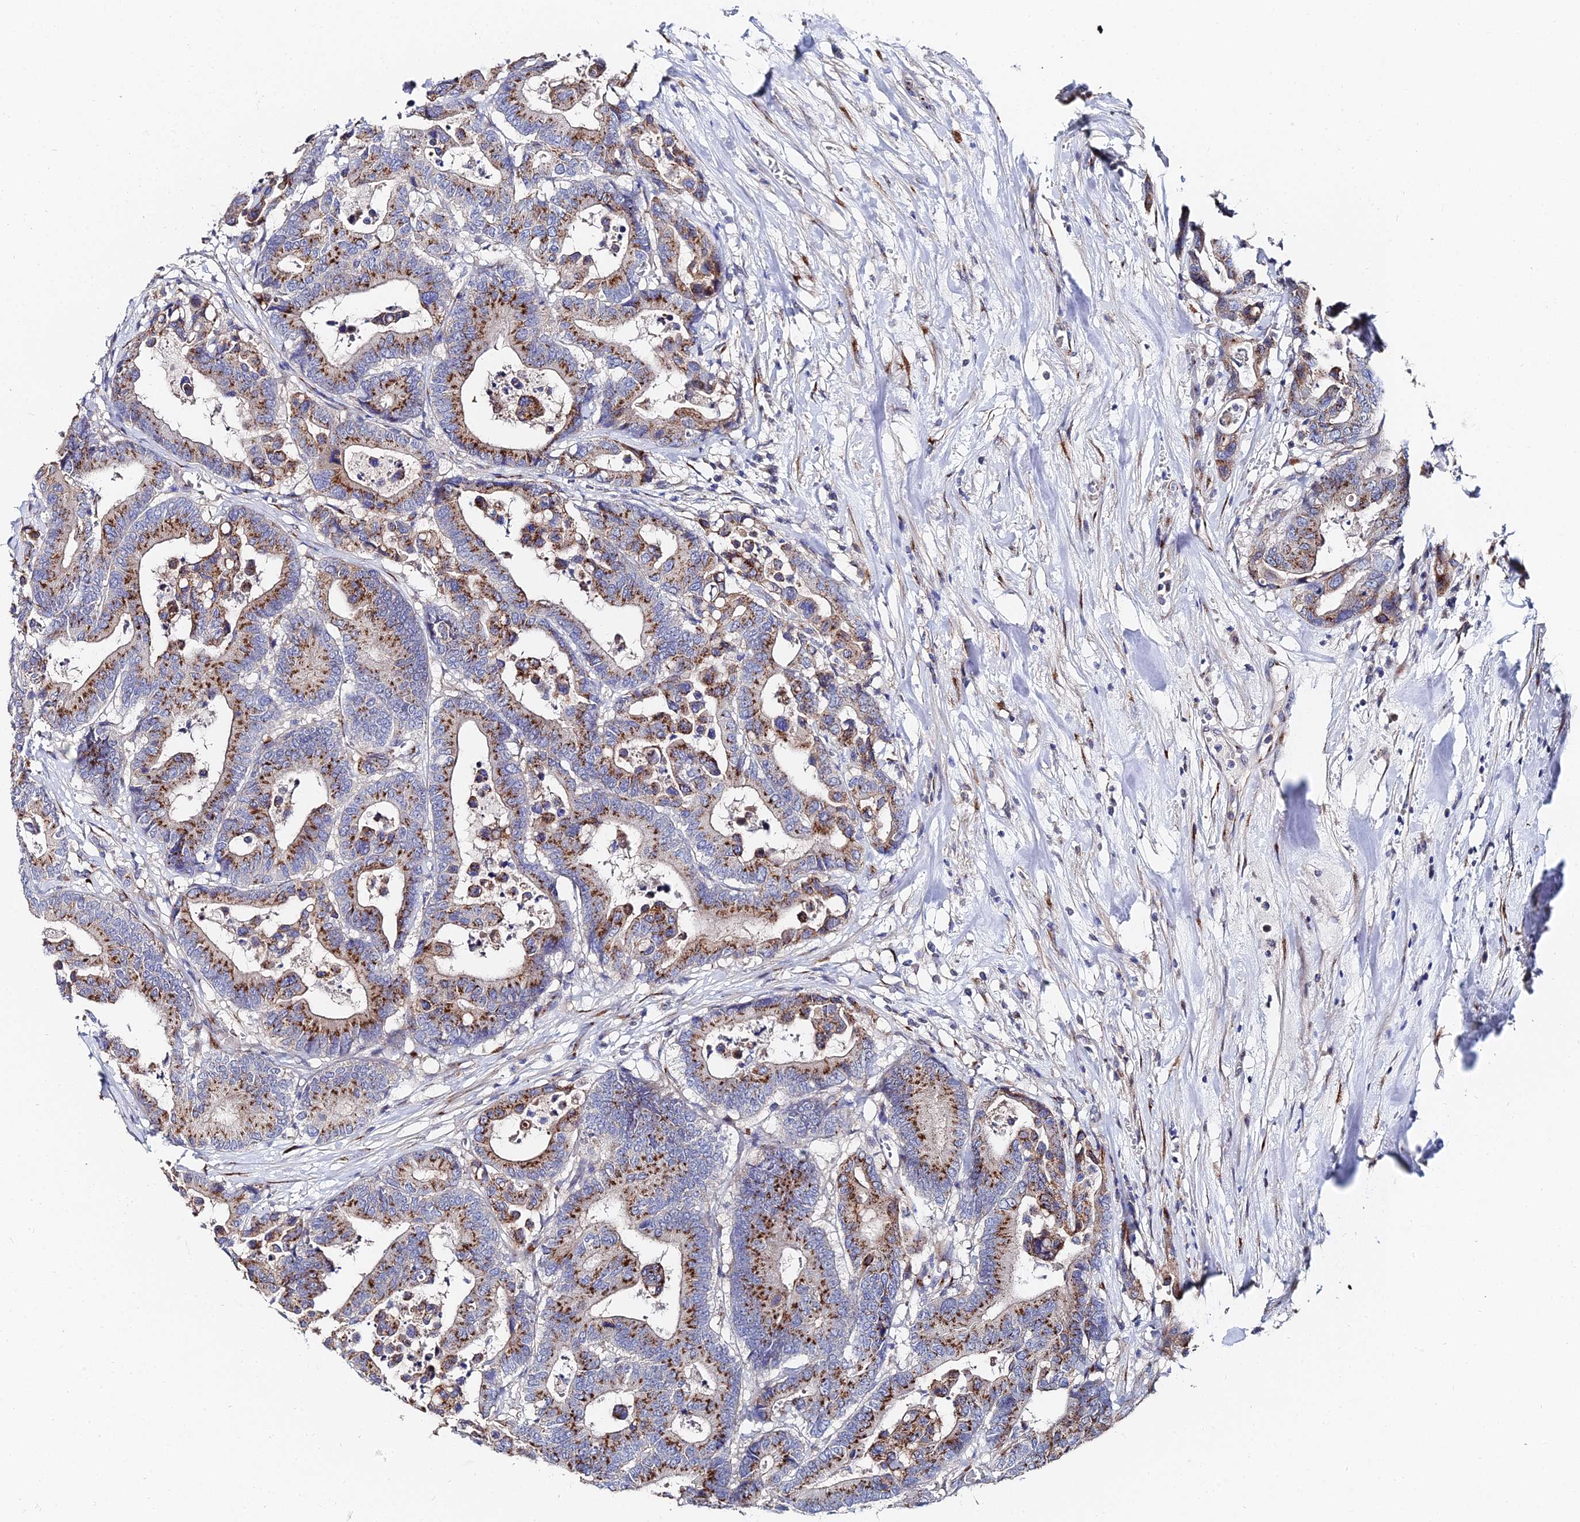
{"staining": {"intensity": "moderate", "quantity": ">75%", "location": "cytoplasmic/membranous"}, "tissue": "colorectal cancer", "cell_type": "Tumor cells", "image_type": "cancer", "snomed": [{"axis": "morphology", "description": "Normal tissue, NOS"}, {"axis": "morphology", "description": "Adenocarcinoma, NOS"}, {"axis": "topography", "description": "Colon"}], "caption": "Protein staining of adenocarcinoma (colorectal) tissue displays moderate cytoplasmic/membranous expression in approximately >75% of tumor cells.", "gene": "BORCS8", "patient": {"sex": "male", "age": 82}}